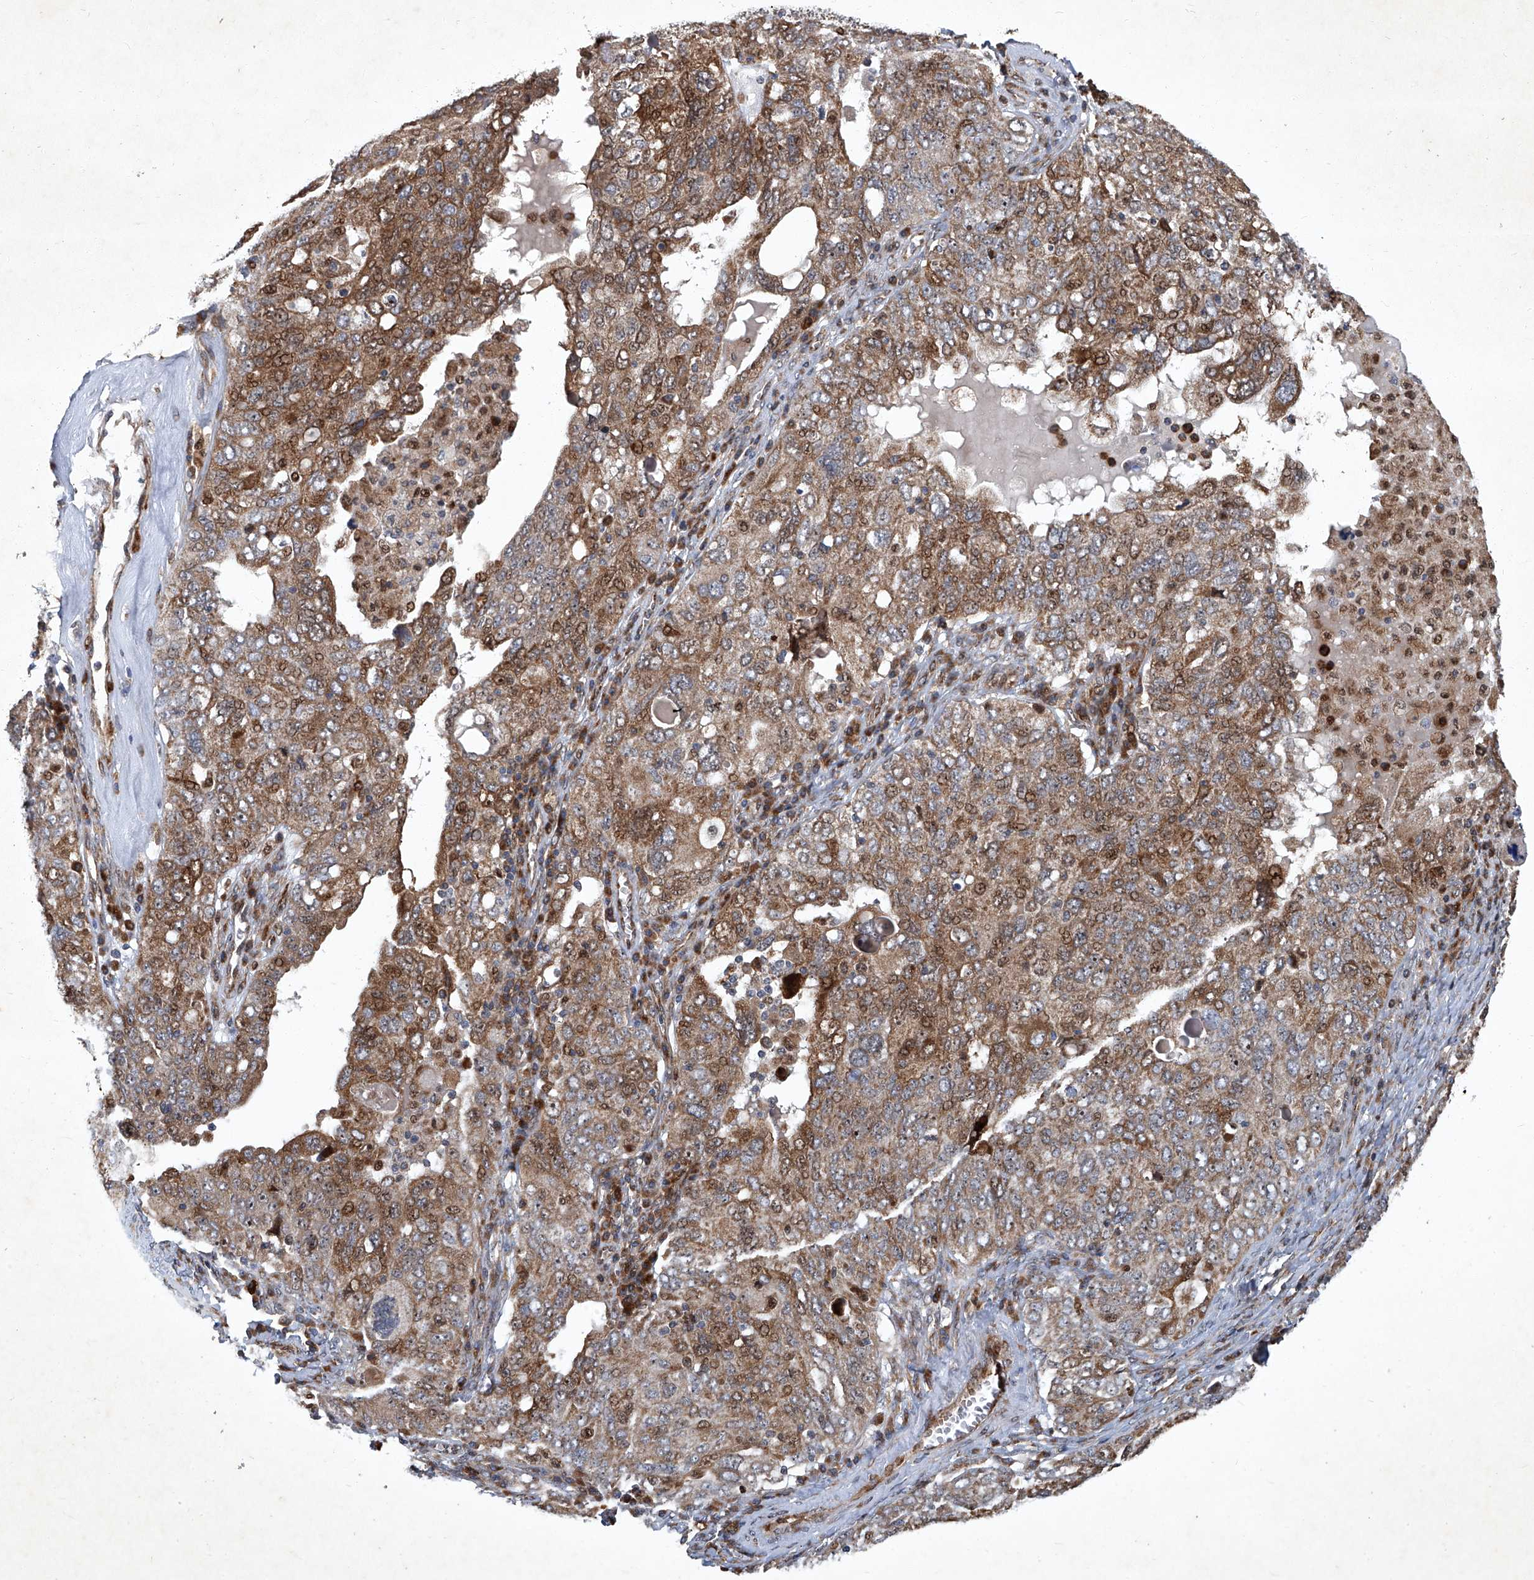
{"staining": {"intensity": "moderate", "quantity": ">75%", "location": "cytoplasmic/membranous"}, "tissue": "ovarian cancer", "cell_type": "Tumor cells", "image_type": "cancer", "snomed": [{"axis": "morphology", "description": "Carcinoma, endometroid"}, {"axis": "topography", "description": "Ovary"}], "caption": "Immunohistochemical staining of ovarian endometroid carcinoma demonstrates moderate cytoplasmic/membranous protein positivity in about >75% of tumor cells.", "gene": "GPR132", "patient": {"sex": "female", "age": 62}}